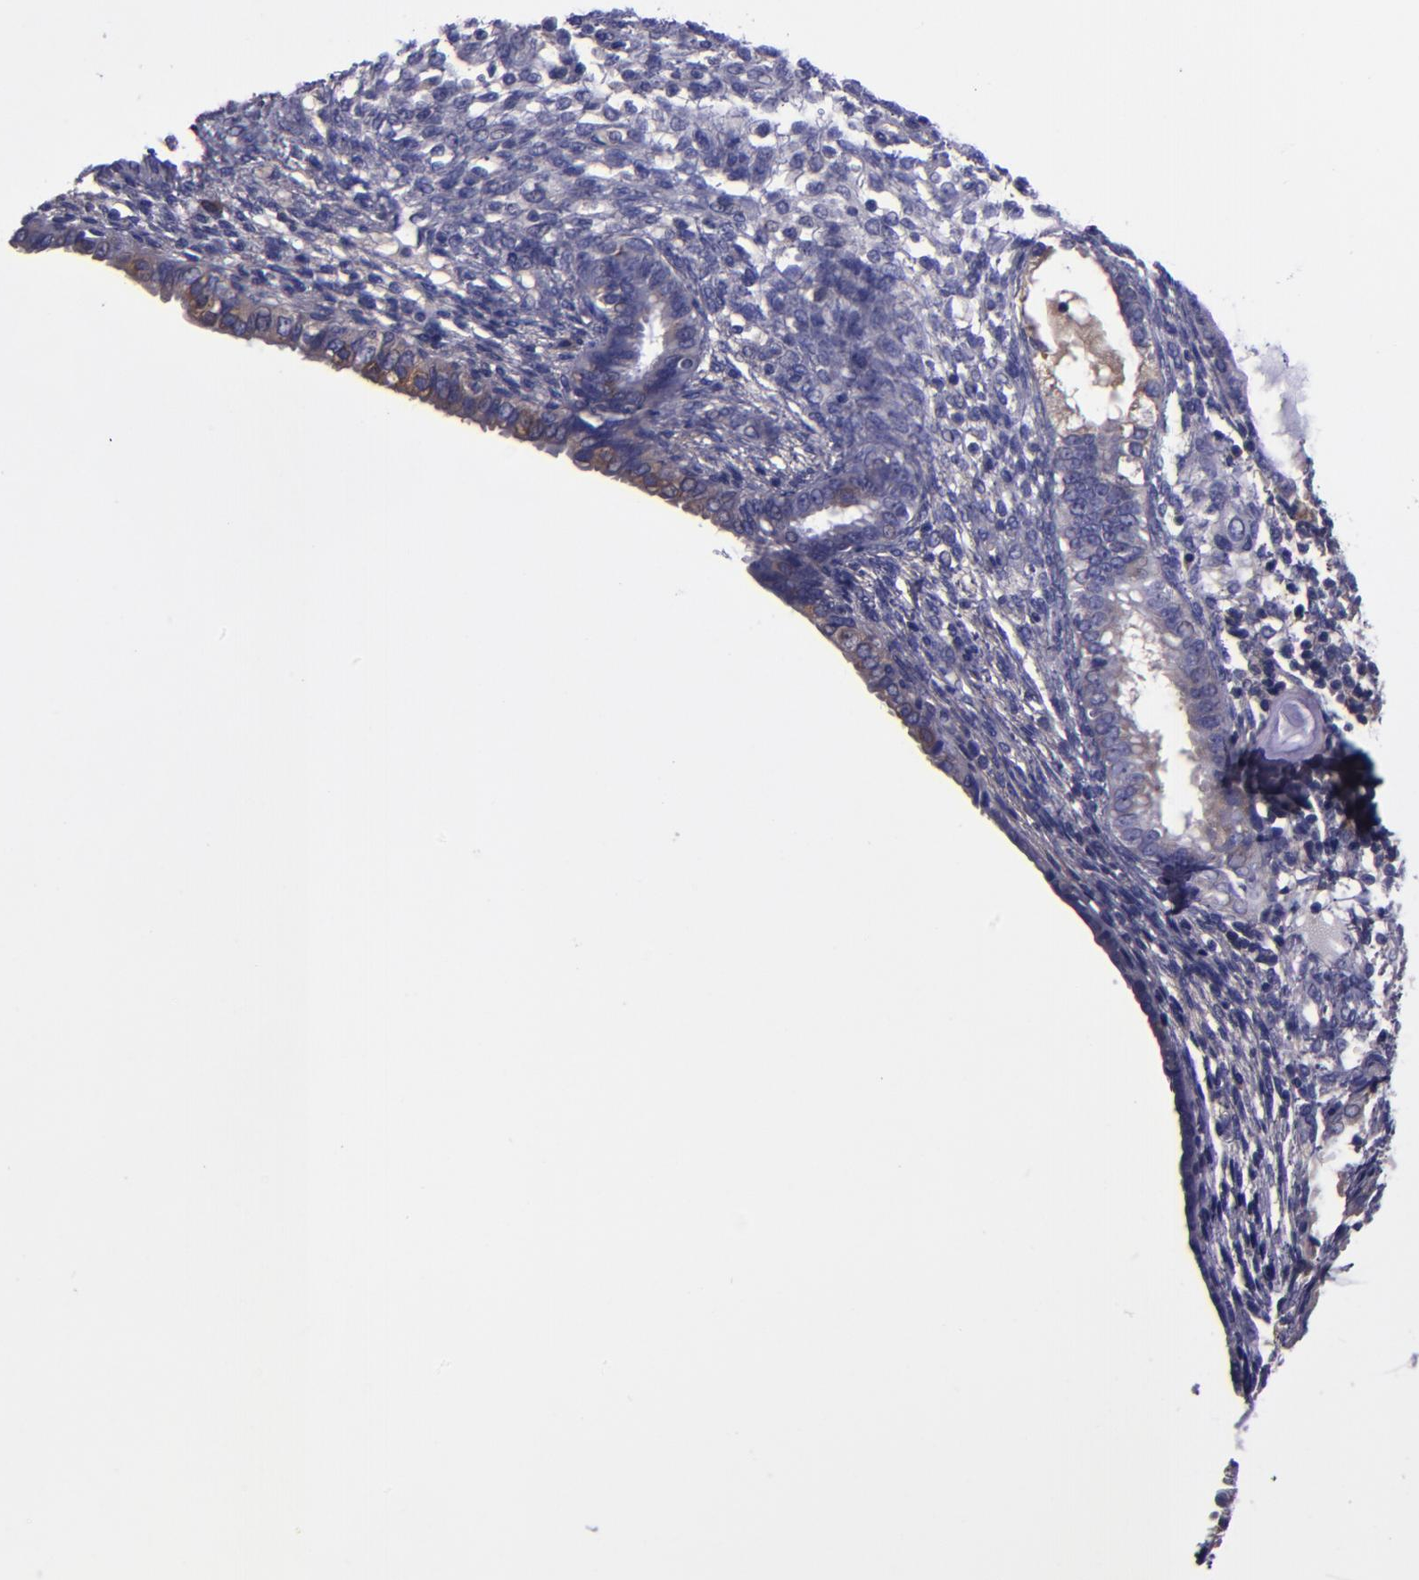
{"staining": {"intensity": "negative", "quantity": "none", "location": "none"}, "tissue": "endometrium", "cell_type": "Cells in endometrial stroma", "image_type": "normal", "snomed": [{"axis": "morphology", "description": "Normal tissue, NOS"}, {"axis": "topography", "description": "Endometrium"}], "caption": "Immunohistochemistry (IHC) histopathology image of unremarkable endometrium stained for a protein (brown), which exhibits no expression in cells in endometrial stroma.", "gene": "CARS1", "patient": {"sex": "female", "age": 72}}